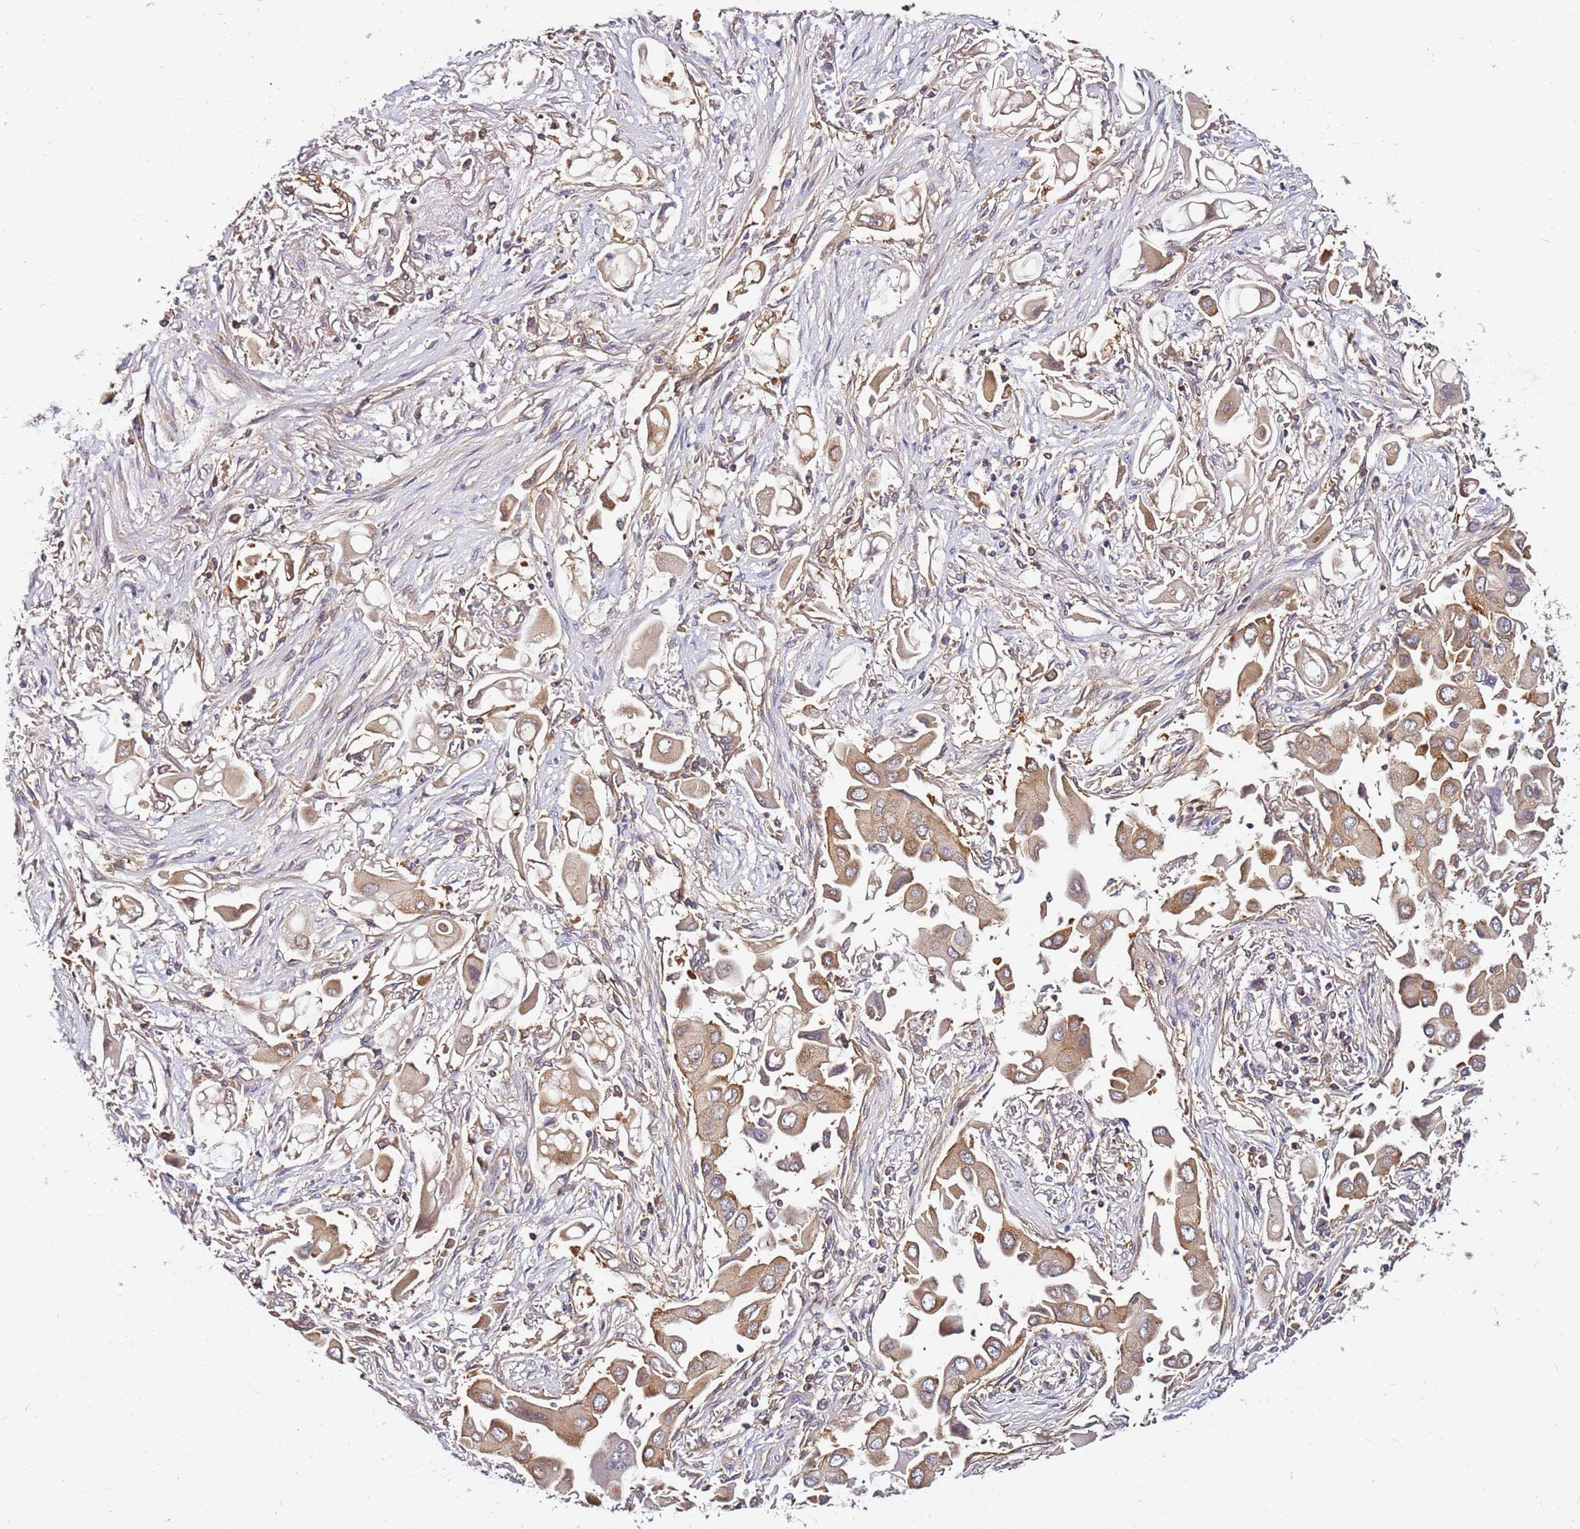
{"staining": {"intensity": "moderate", "quantity": ">75%", "location": "cytoplasmic/membranous"}, "tissue": "lung cancer", "cell_type": "Tumor cells", "image_type": "cancer", "snomed": [{"axis": "morphology", "description": "Adenocarcinoma, NOS"}, {"axis": "topography", "description": "Lung"}], "caption": "Tumor cells display medium levels of moderate cytoplasmic/membranous expression in about >75% of cells in human lung cancer (adenocarcinoma). (IHC, brightfield microscopy, high magnification).", "gene": "PIH1D1", "patient": {"sex": "female", "age": 76}}